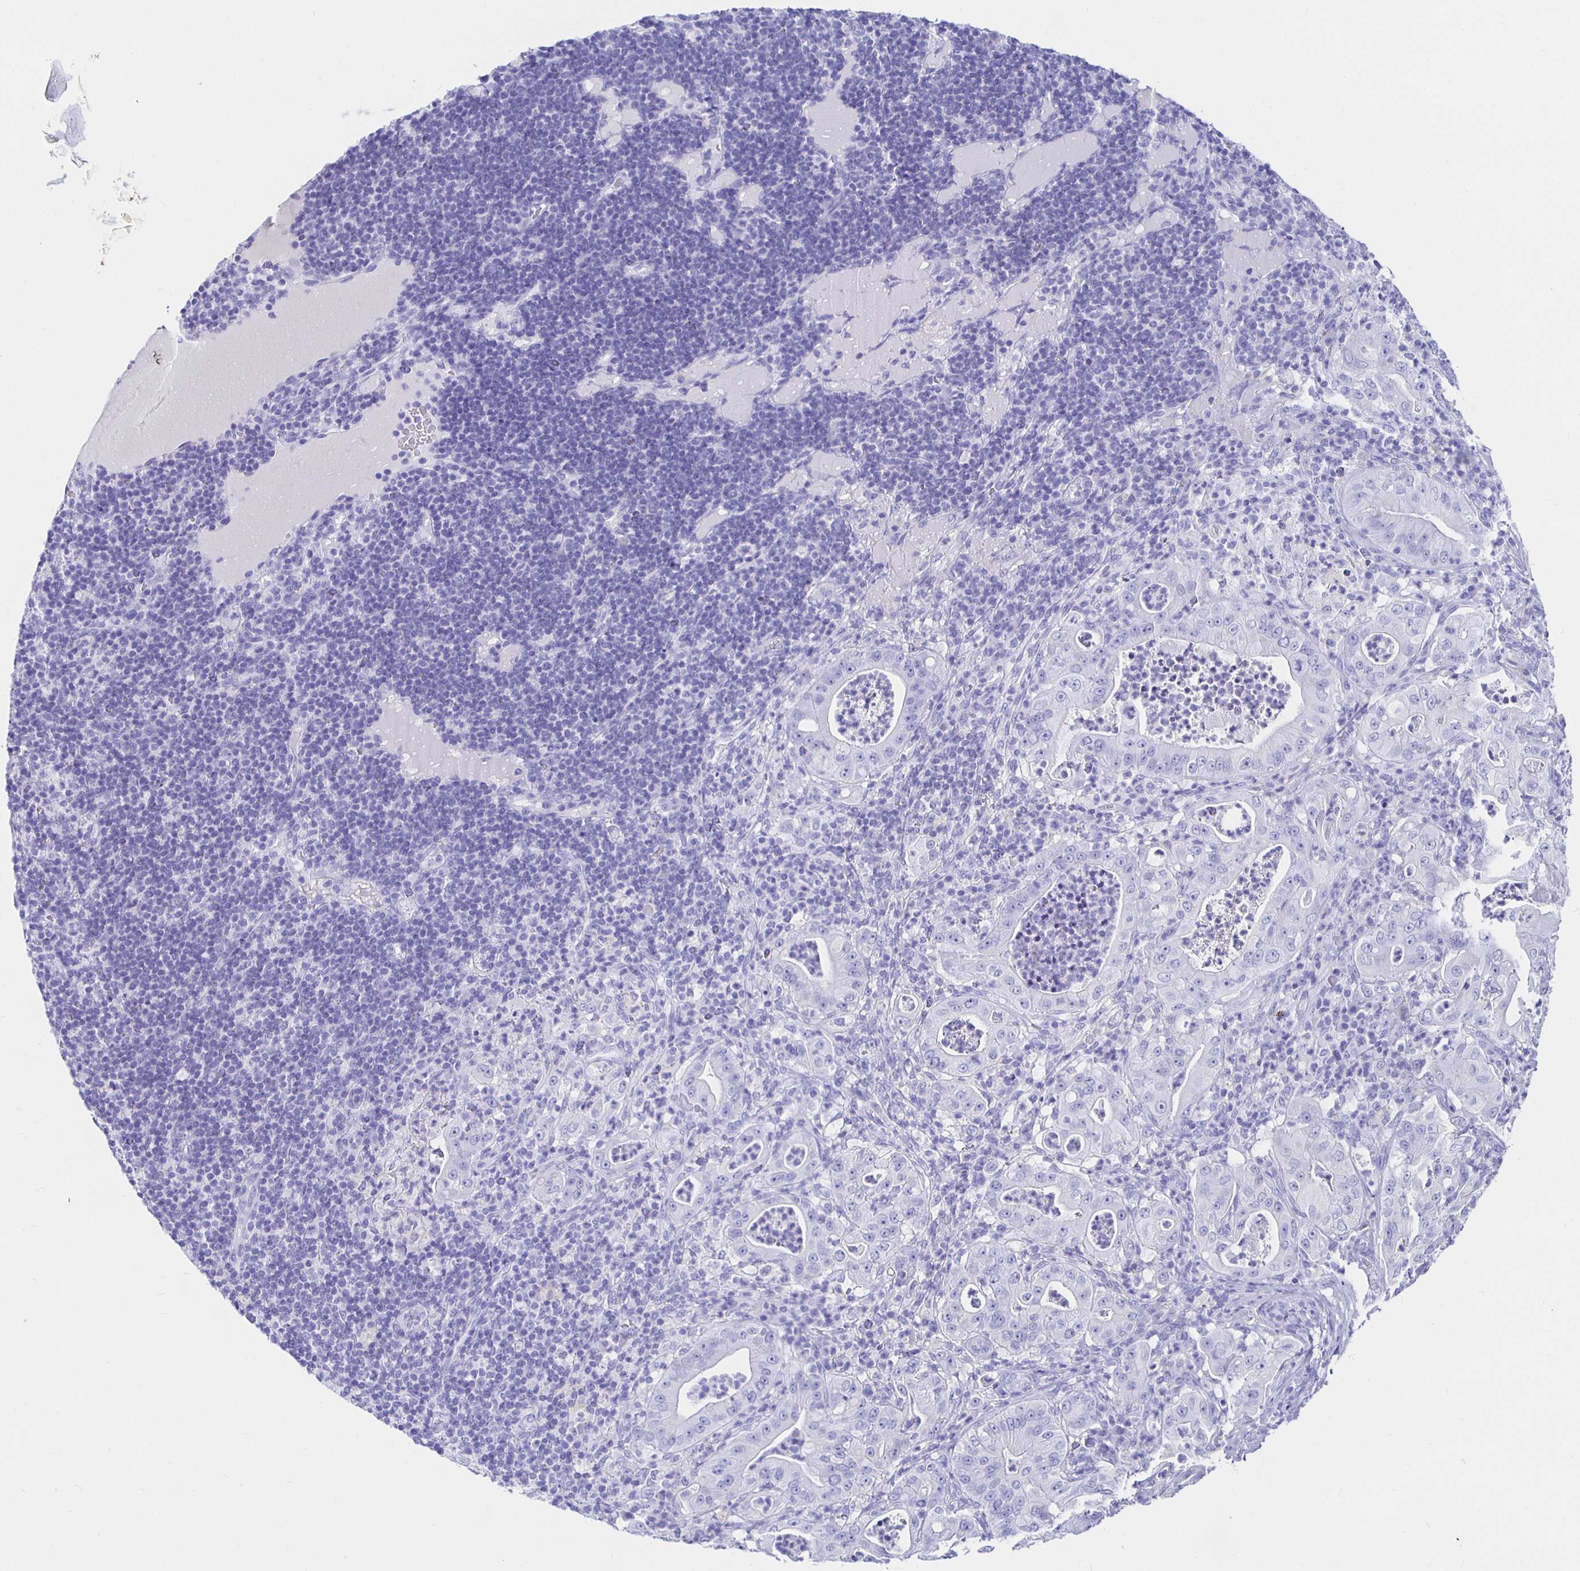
{"staining": {"intensity": "negative", "quantity": "none", "location": "none"}, "tissue": "pancreatic cancer", "cell_type": "Tumor cells", "image_type": "cancer", "snomed": [{"axis": "morphology", "description": "Adenocarcinoma, NOS"}, {"axis": "topography", "description": "Pancreas"}], "caption": "This is a image of immunohistochemistry staining of adenocarcinoma (pancreatic), which shows no expression in tumor cells.", "gene": "UMOD", "patient": {"sex": "male", "age": 71}}